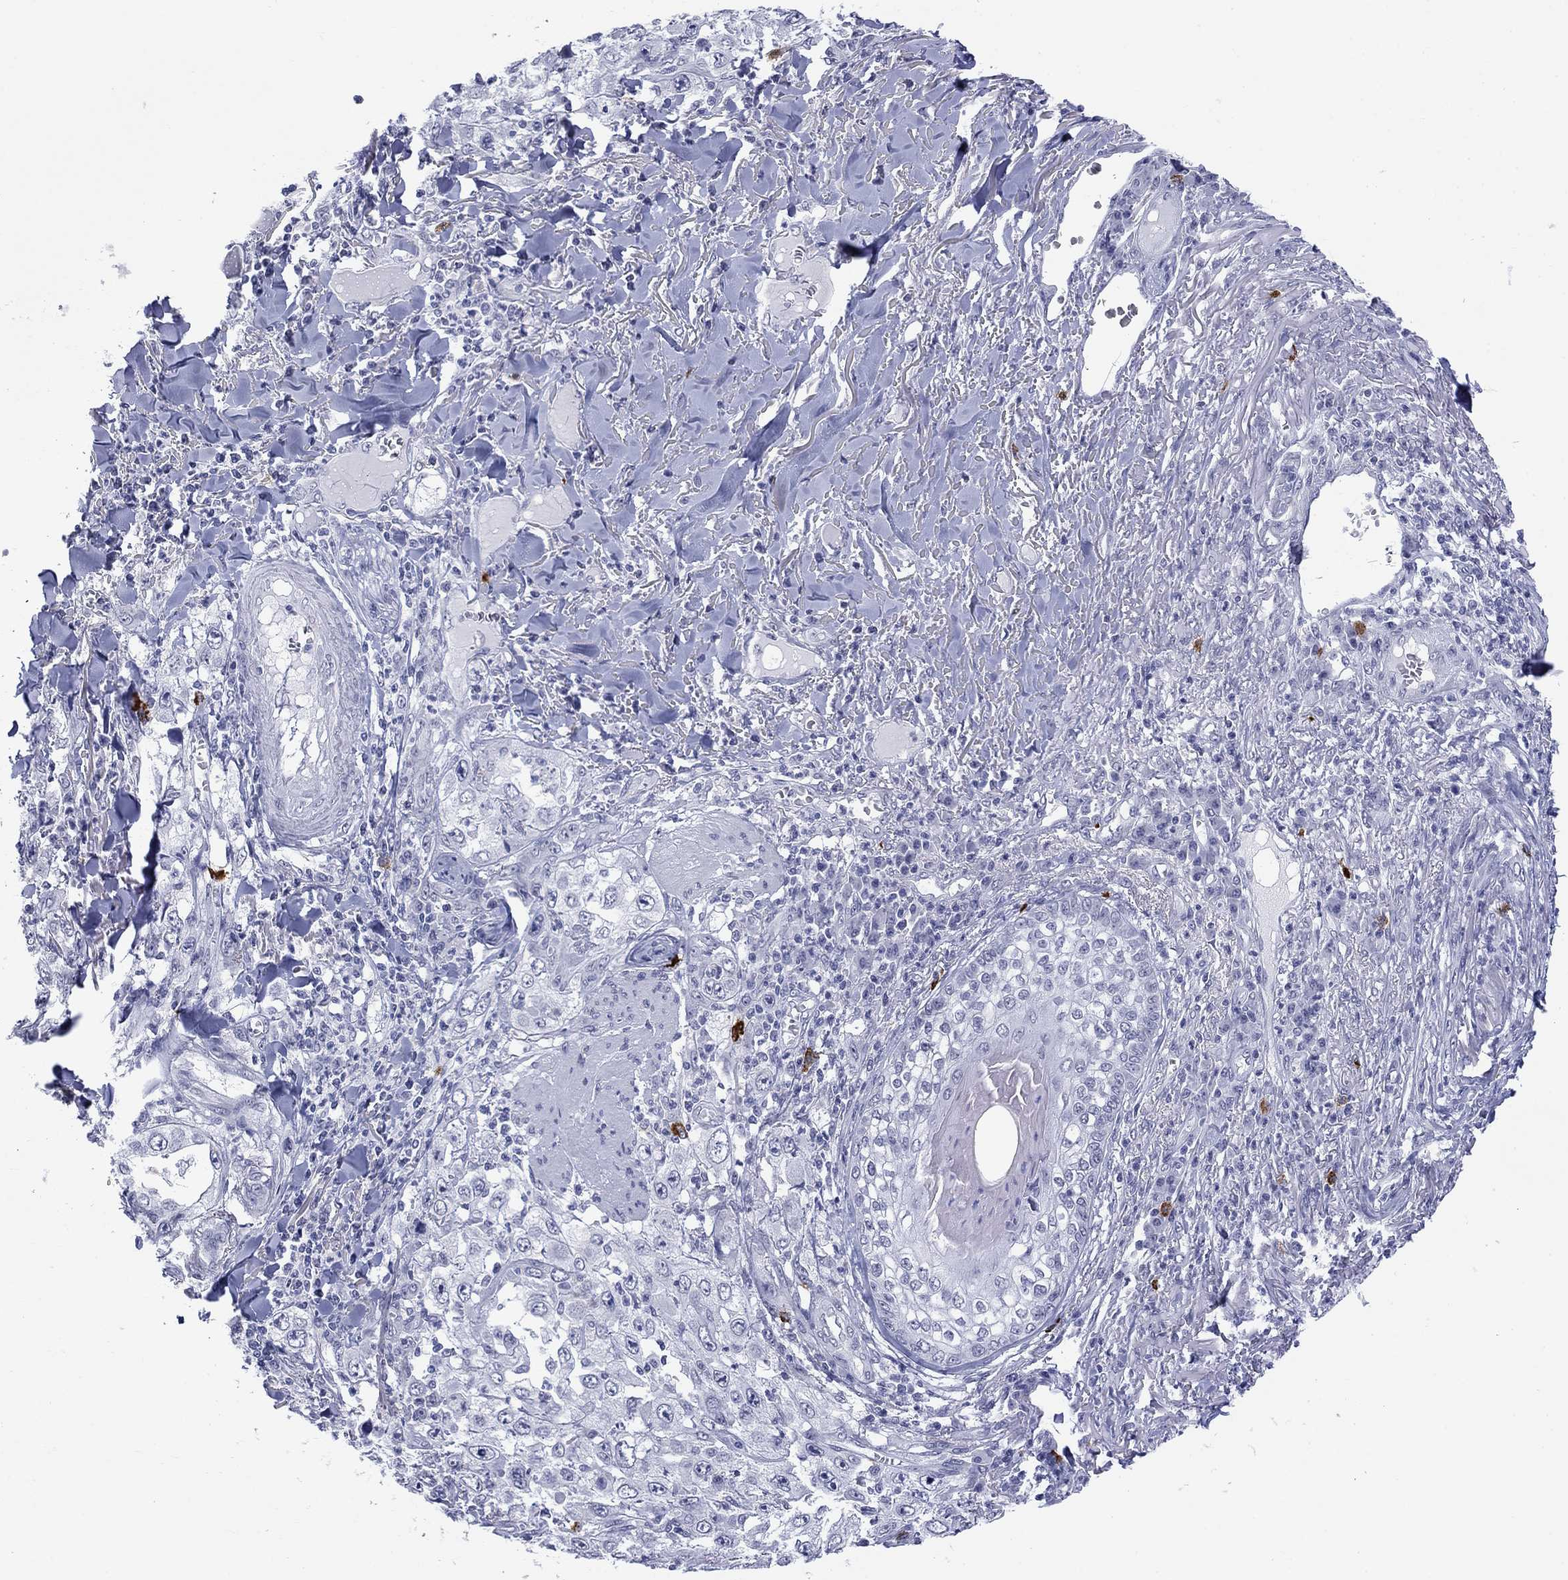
{"staining": {"intensity": "negative", "quantity": "none", "location": "none"}, "tissue": "skin cancer", "cell_type": "Tumor cells", "image_type": "cancer", "snomed": [{"axis": "morphology", "description": "Squamous cell carcinoma, NOS"}, {"axis": "topography", "description": "Skin"}], "caption": "An image of human skin squamous cell carcinoma is negative for staining in tumor cells.", "gene": "ECEL1", "patient": {"sex": "male", "age": 82}}